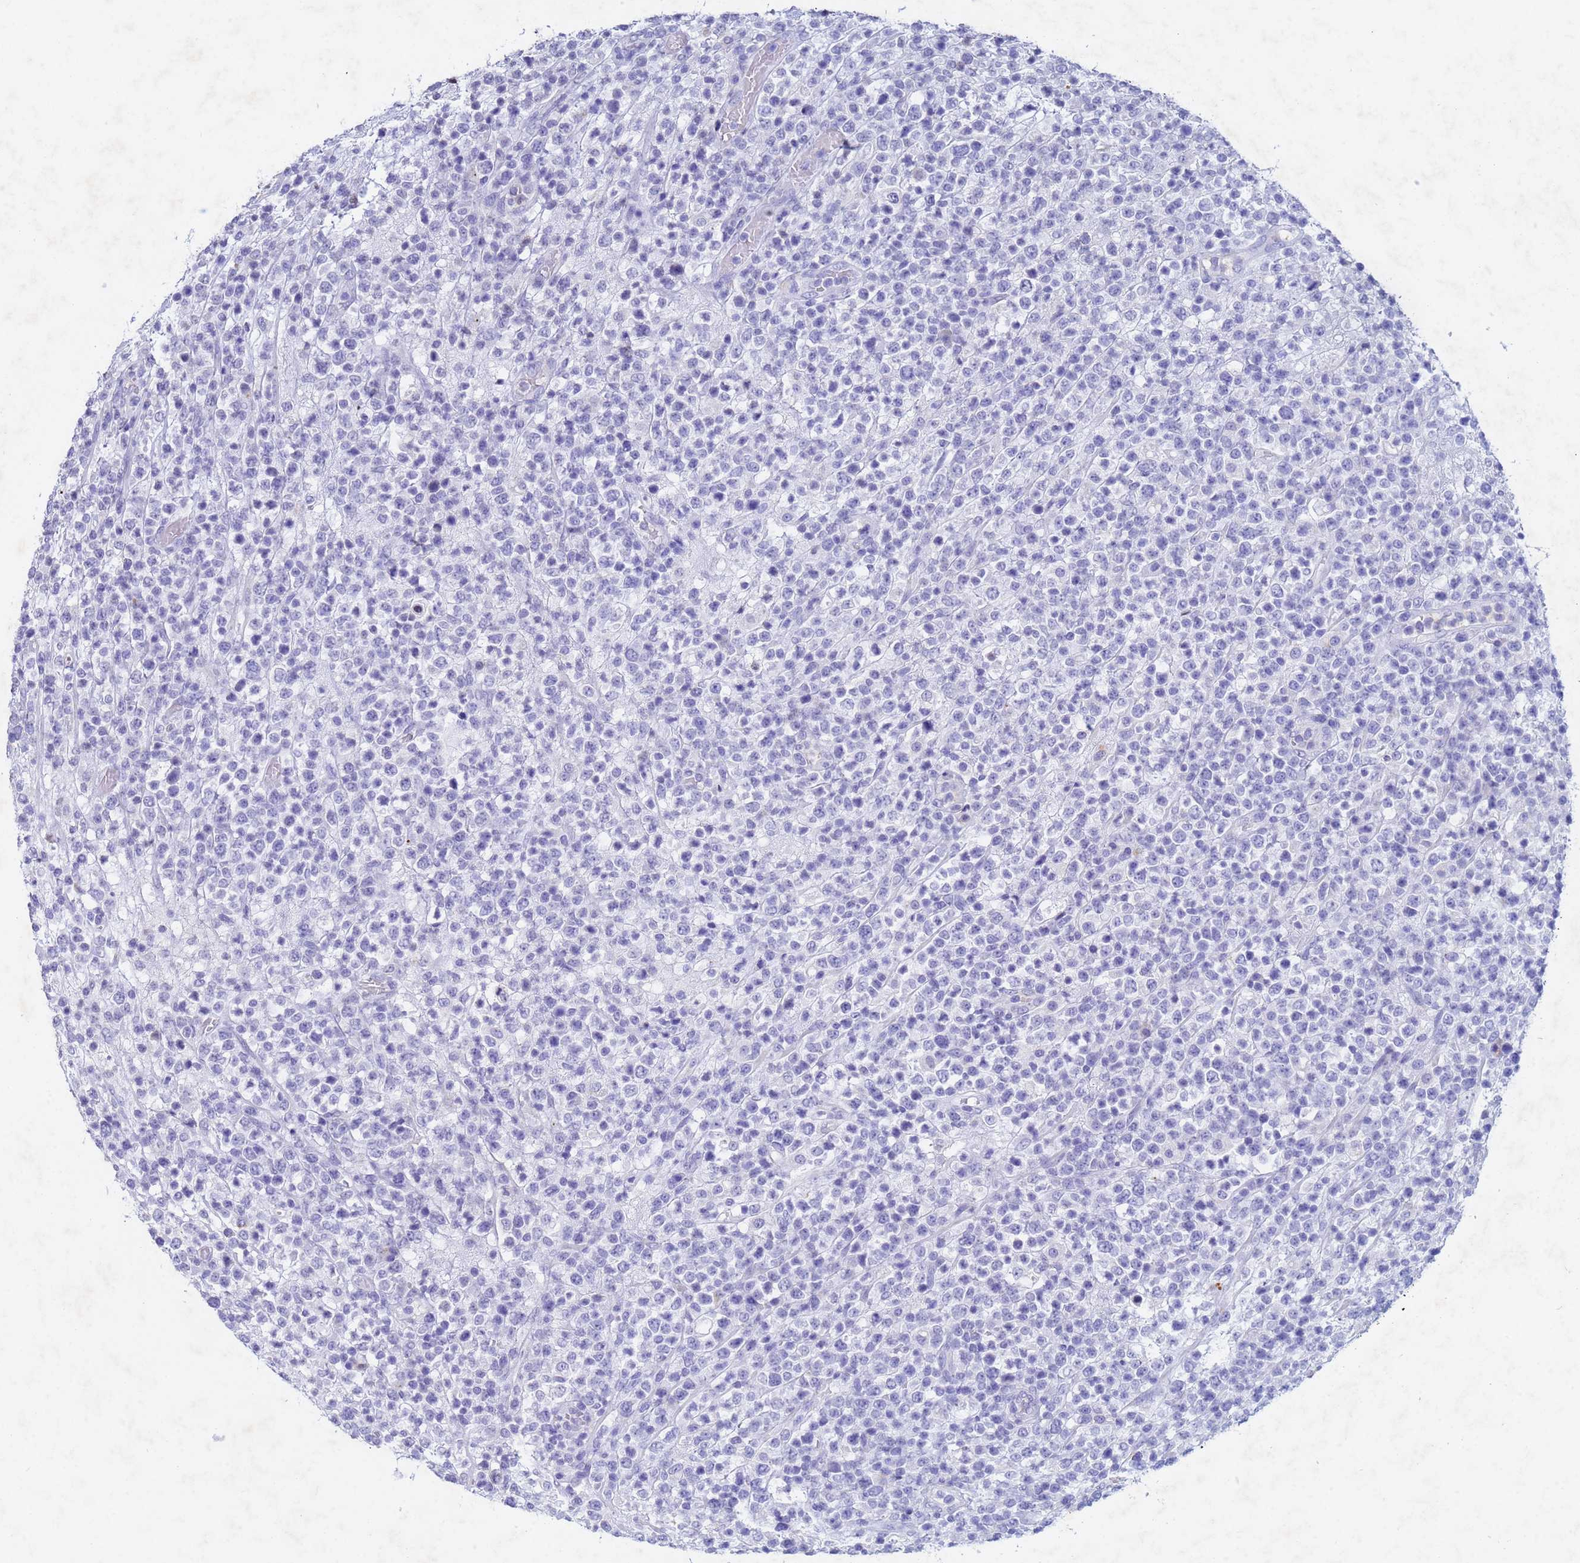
{"staining": {"intensity": "negative", "quantity": "none", "location": "none"}, "tissue": "lymphoma", "cell_type": "Tumor cells", "image_type": "cancer", "snomed": [{"axis": "morphology", "description": "Malignant lymphoma, non-Hodgkin's type, High grade"}, {"axis": "topography", "description": "Colon"}], "caption": "DAB (3,3'-diaminobenzidine) immunohistochemical staining of human malignant lymphoma, non-Hodgkin's type (high-grade) reveals no significant expression in tumor cells.", "gene": "CSTB", "patient": {"sex": "female", "age": 53}}